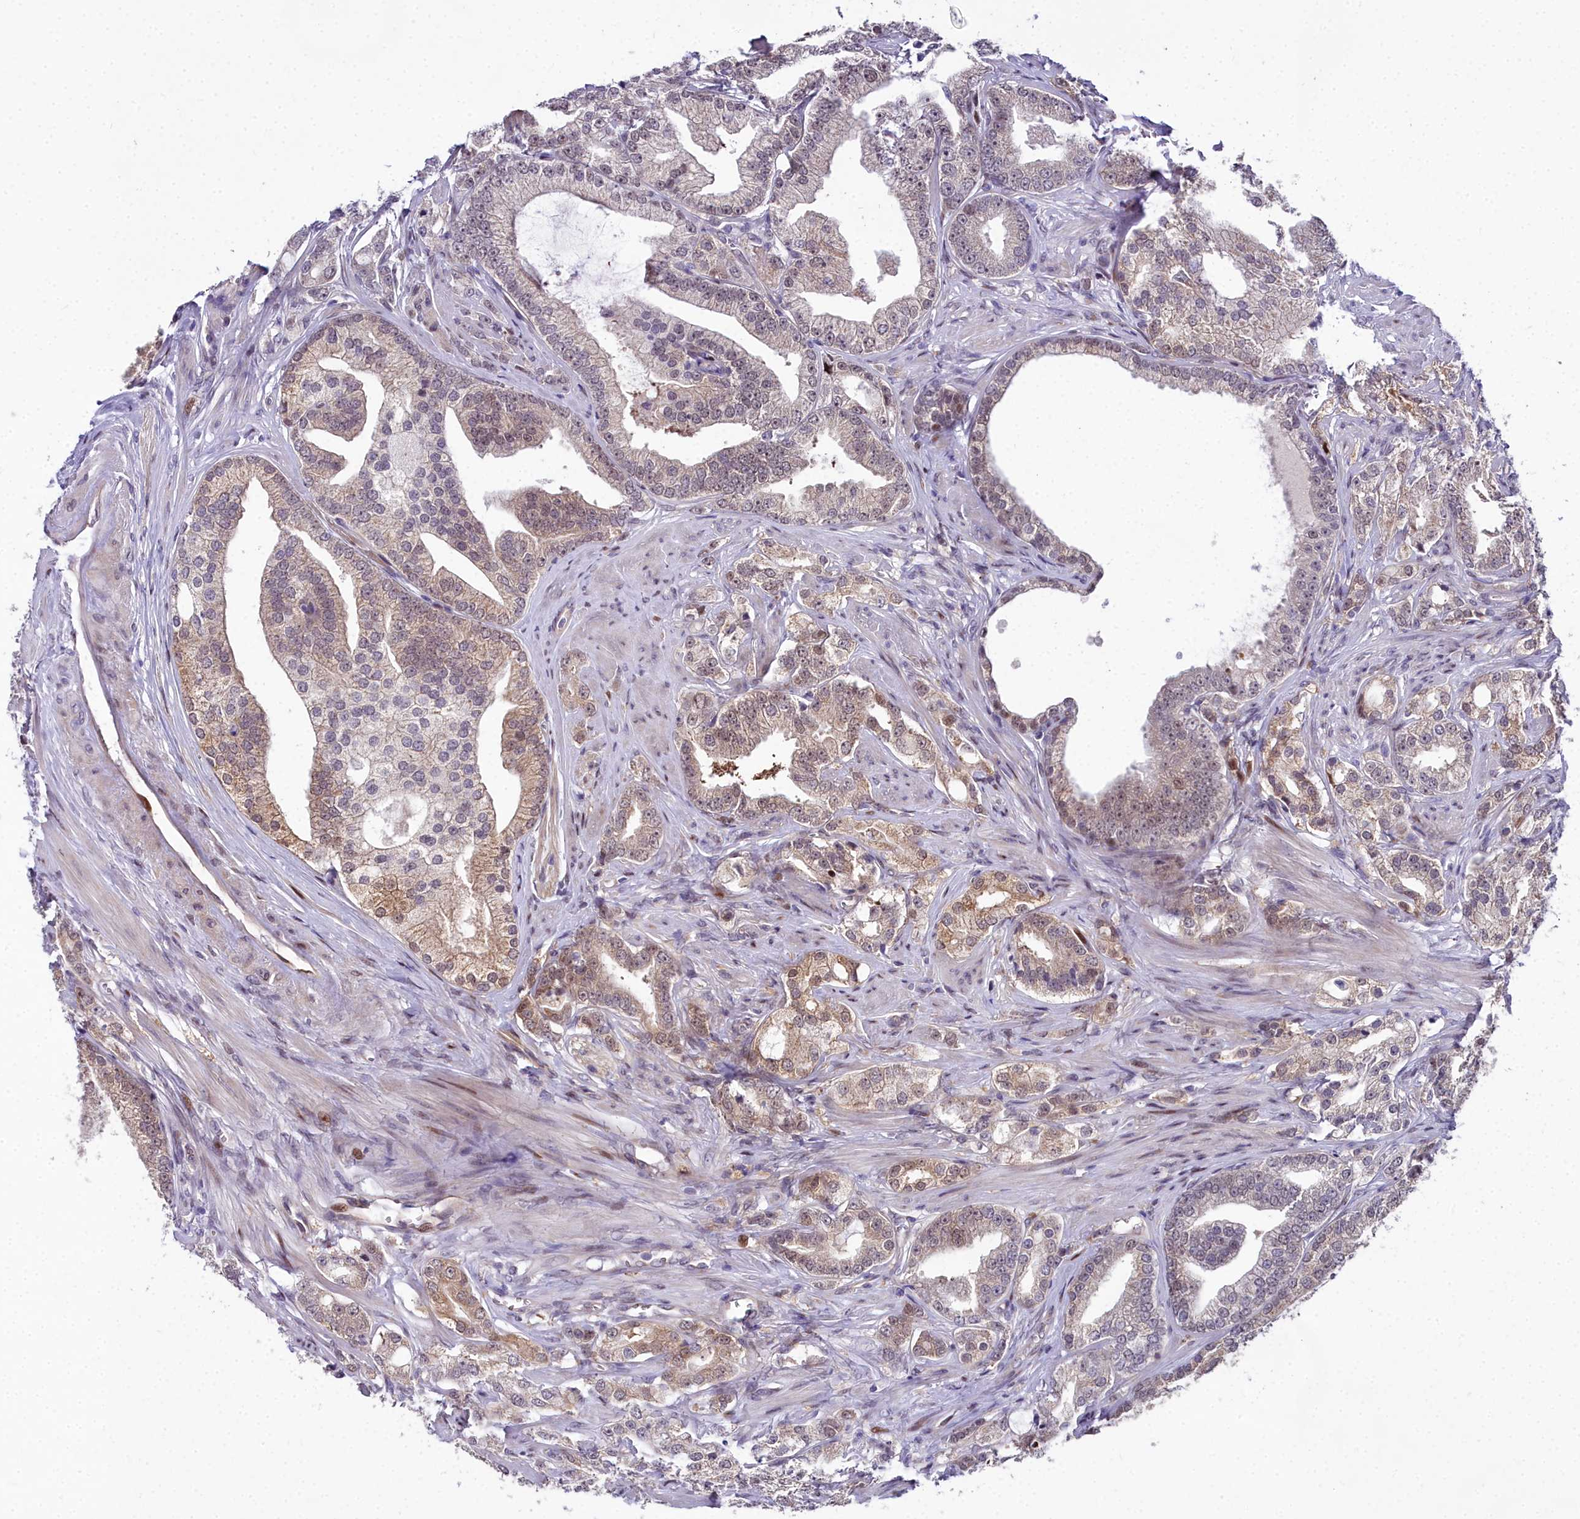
{"staining": {"intensity": "weak", "quantity": "25%-75%", "location": "cytoplasmic/membranous,nuclear"}, "tissue": "prostate cancer", "cell_type": "Tumor cells", "image_type": "cancer", "snomed": [{"axis": "morphology", "description": "Adenocarcinoma, High grade"}, {"axis": "topography", "description": "Prostate"}], "caption": "A histopathology image showing weak cytoplasmic/membranous and nuclear staining in approximately 25%-75% of tumor cells in adenocarcinoma (high-grade) (prostate), as visualized by brown immunohistochemical staining.", "gene": "AP1M1", "patient": {"sex": "male", "age": 50}}